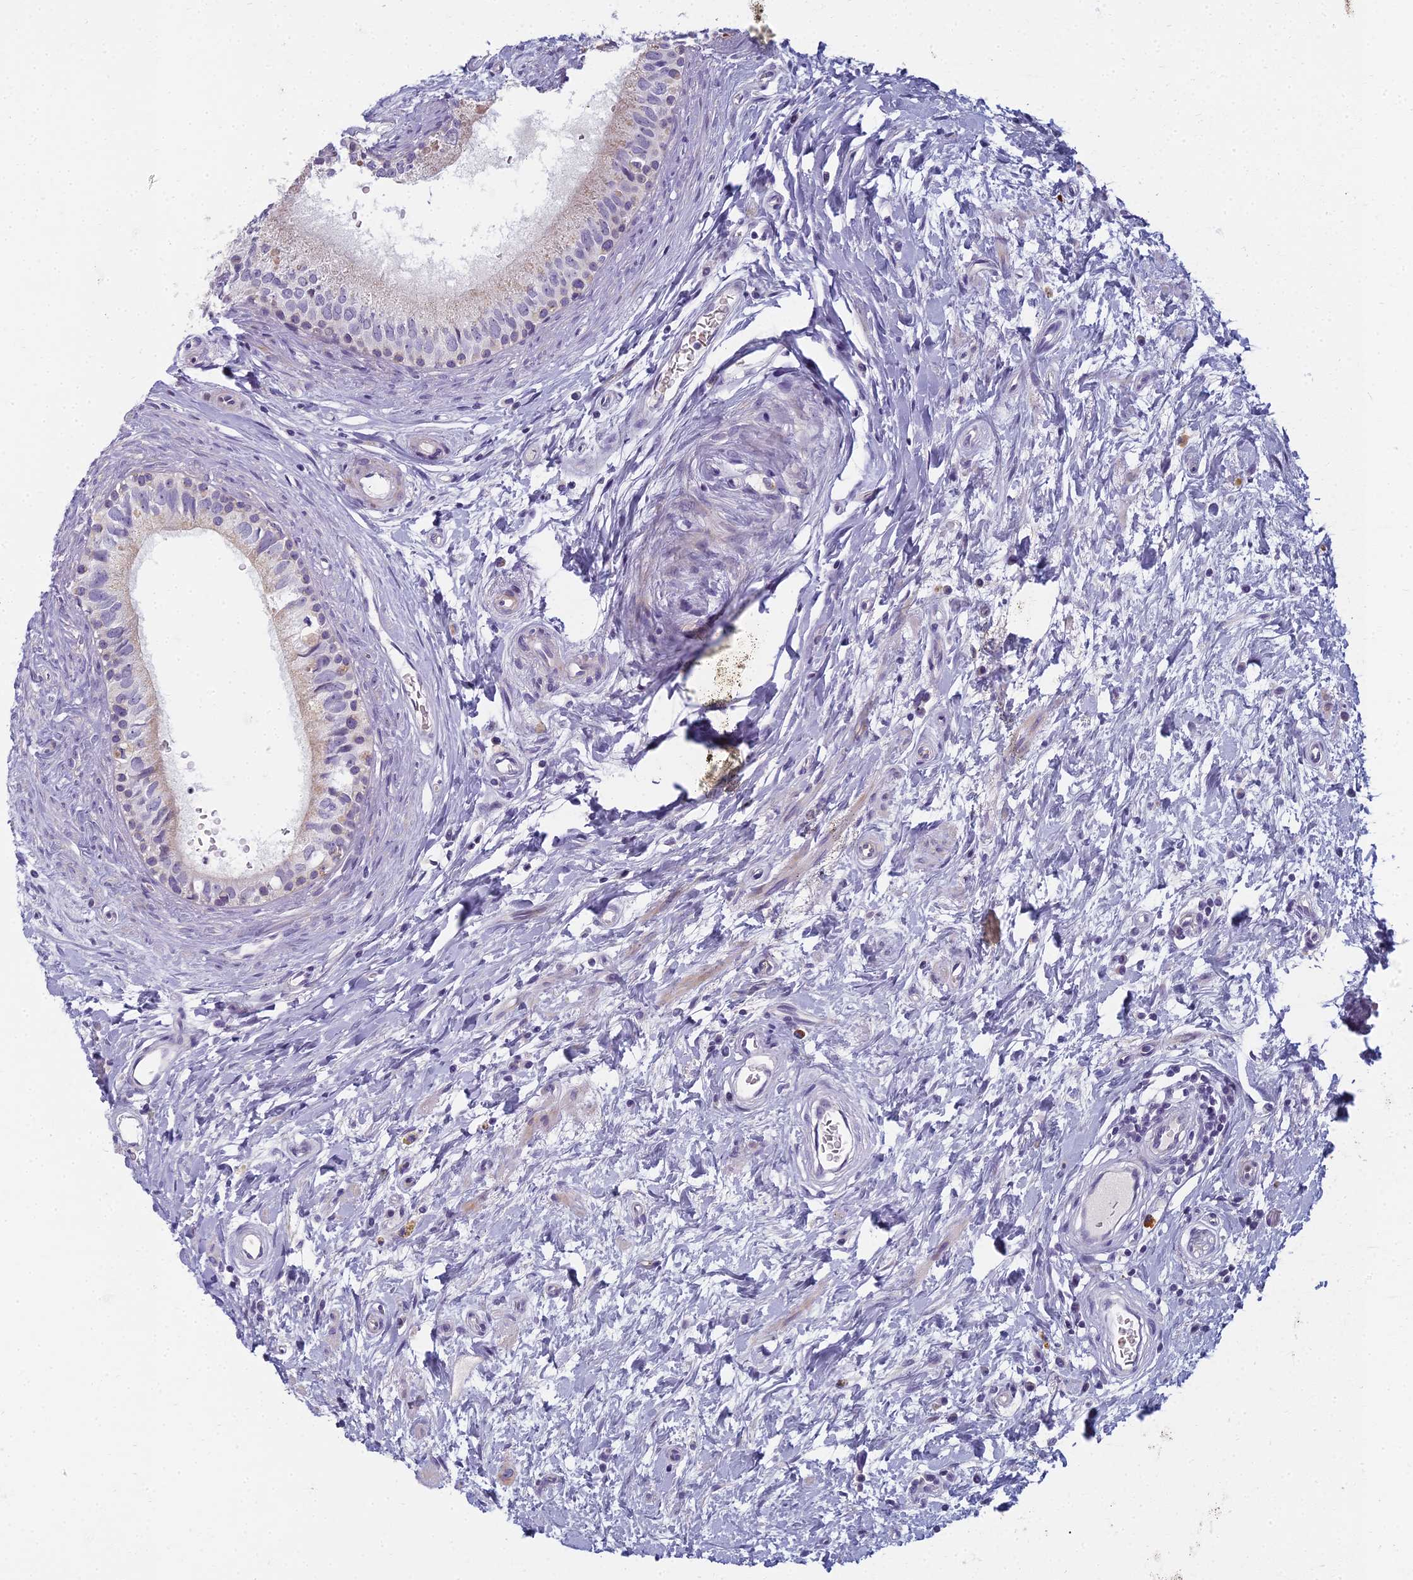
{"staining": {"intensity": "weak", "quantity": "<25%", "location": "cytoplasmic/membranous"}, "tissue": "epididymis", "cell_type": "Glandular cells", "image_type": "normal", "snomed": [{"axis": "morphology", "description": "Normal tissue, NOS"}, {"axis": "topography", "description": "Epididymis"}], "caption": "High power microscopy photomicrograph of an IHC micrograph of normal epididymis, revealing no significant staining in glandular cells.", "gene": "ARL15", "patient": {"sex": "male", "age": 80}}